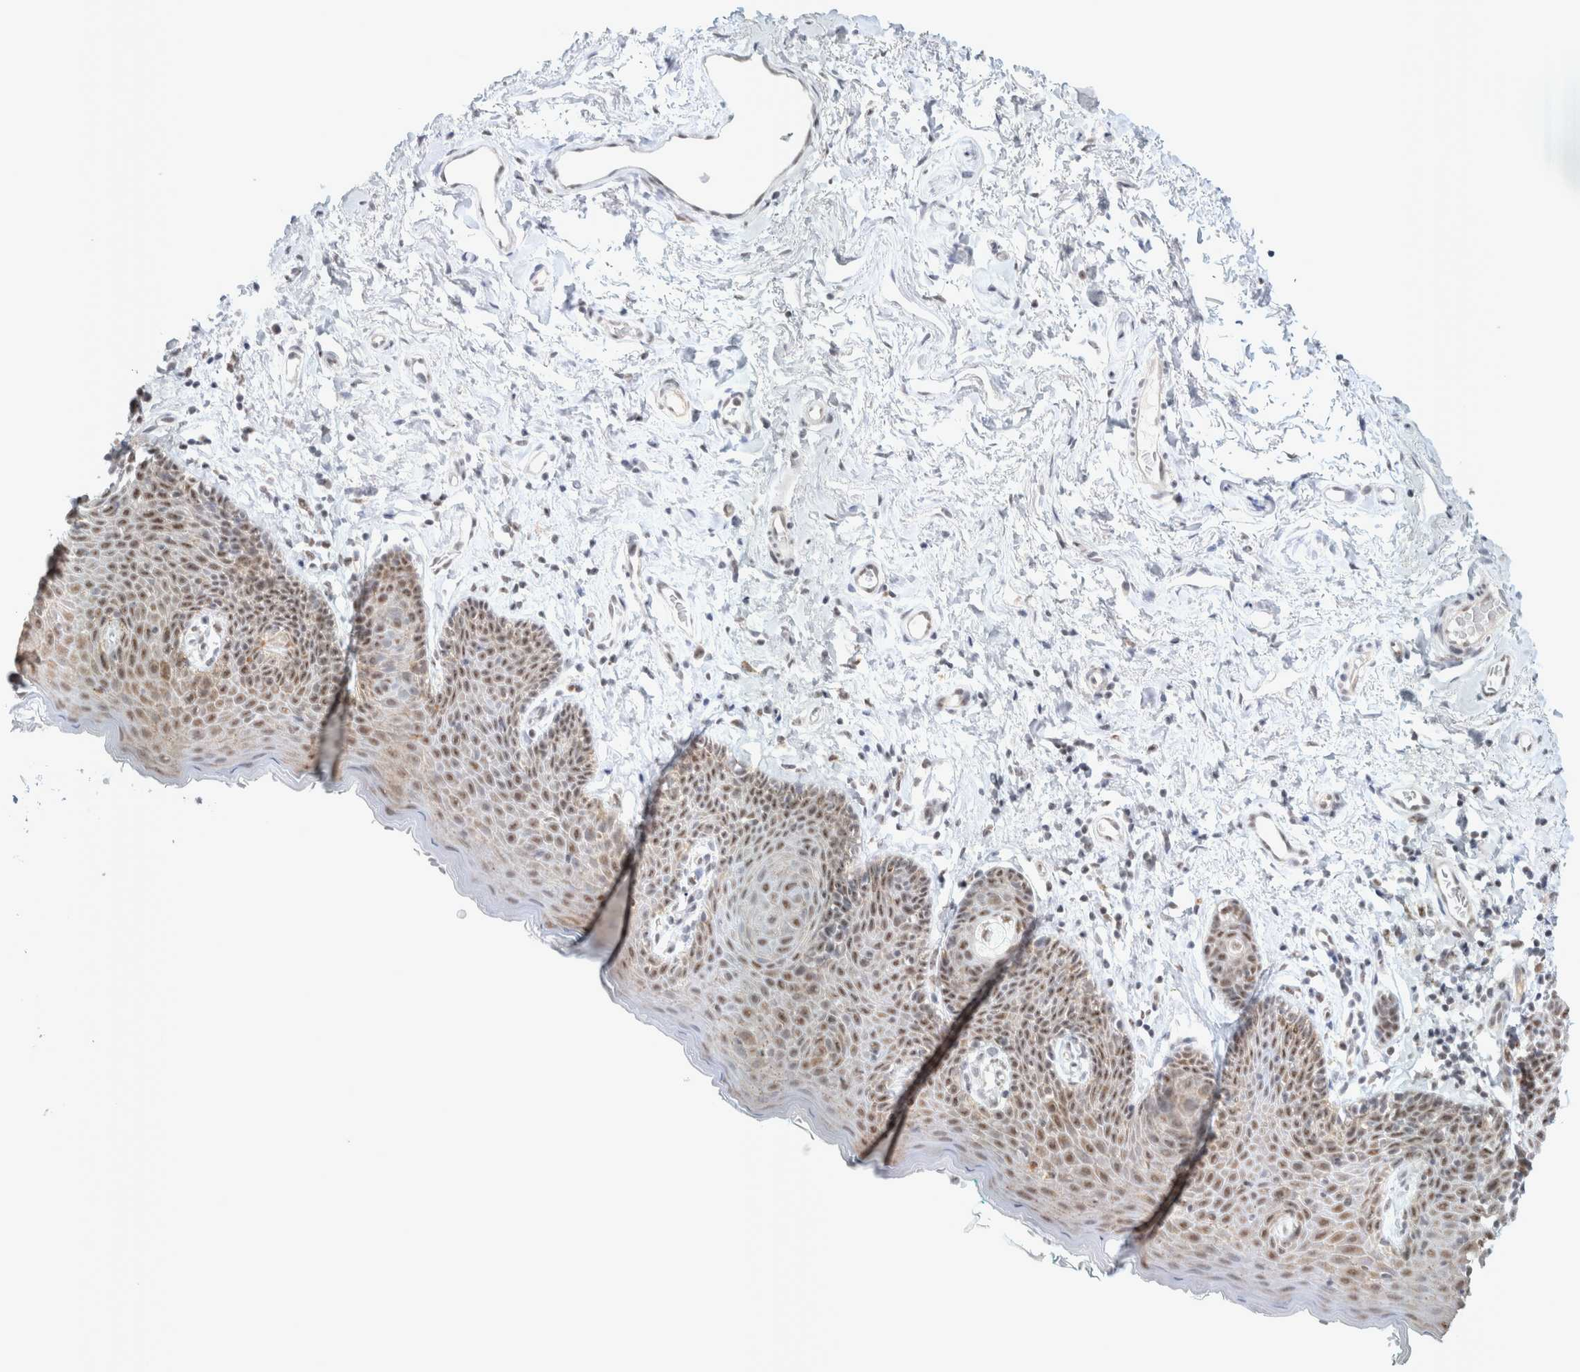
{"staining": {"intensity": "moderate", "quantity": ">75%", "location": "nuclear"}, "tissue": "skin", "cell_type": "Epidermal cells", "image_type": "normal", "snomed": [{"axis": "morphology", "description": "Normal tissue, NOS"}, {"axis": "topography", "description": "Vulva"}], "caption": "Epidermal cells display medium levels of moderate nuclear staining in approximately >75% of cells in unremarkable skin.", "gene": "TRMT12", "patient": {"sex": "female", "age": 66}}